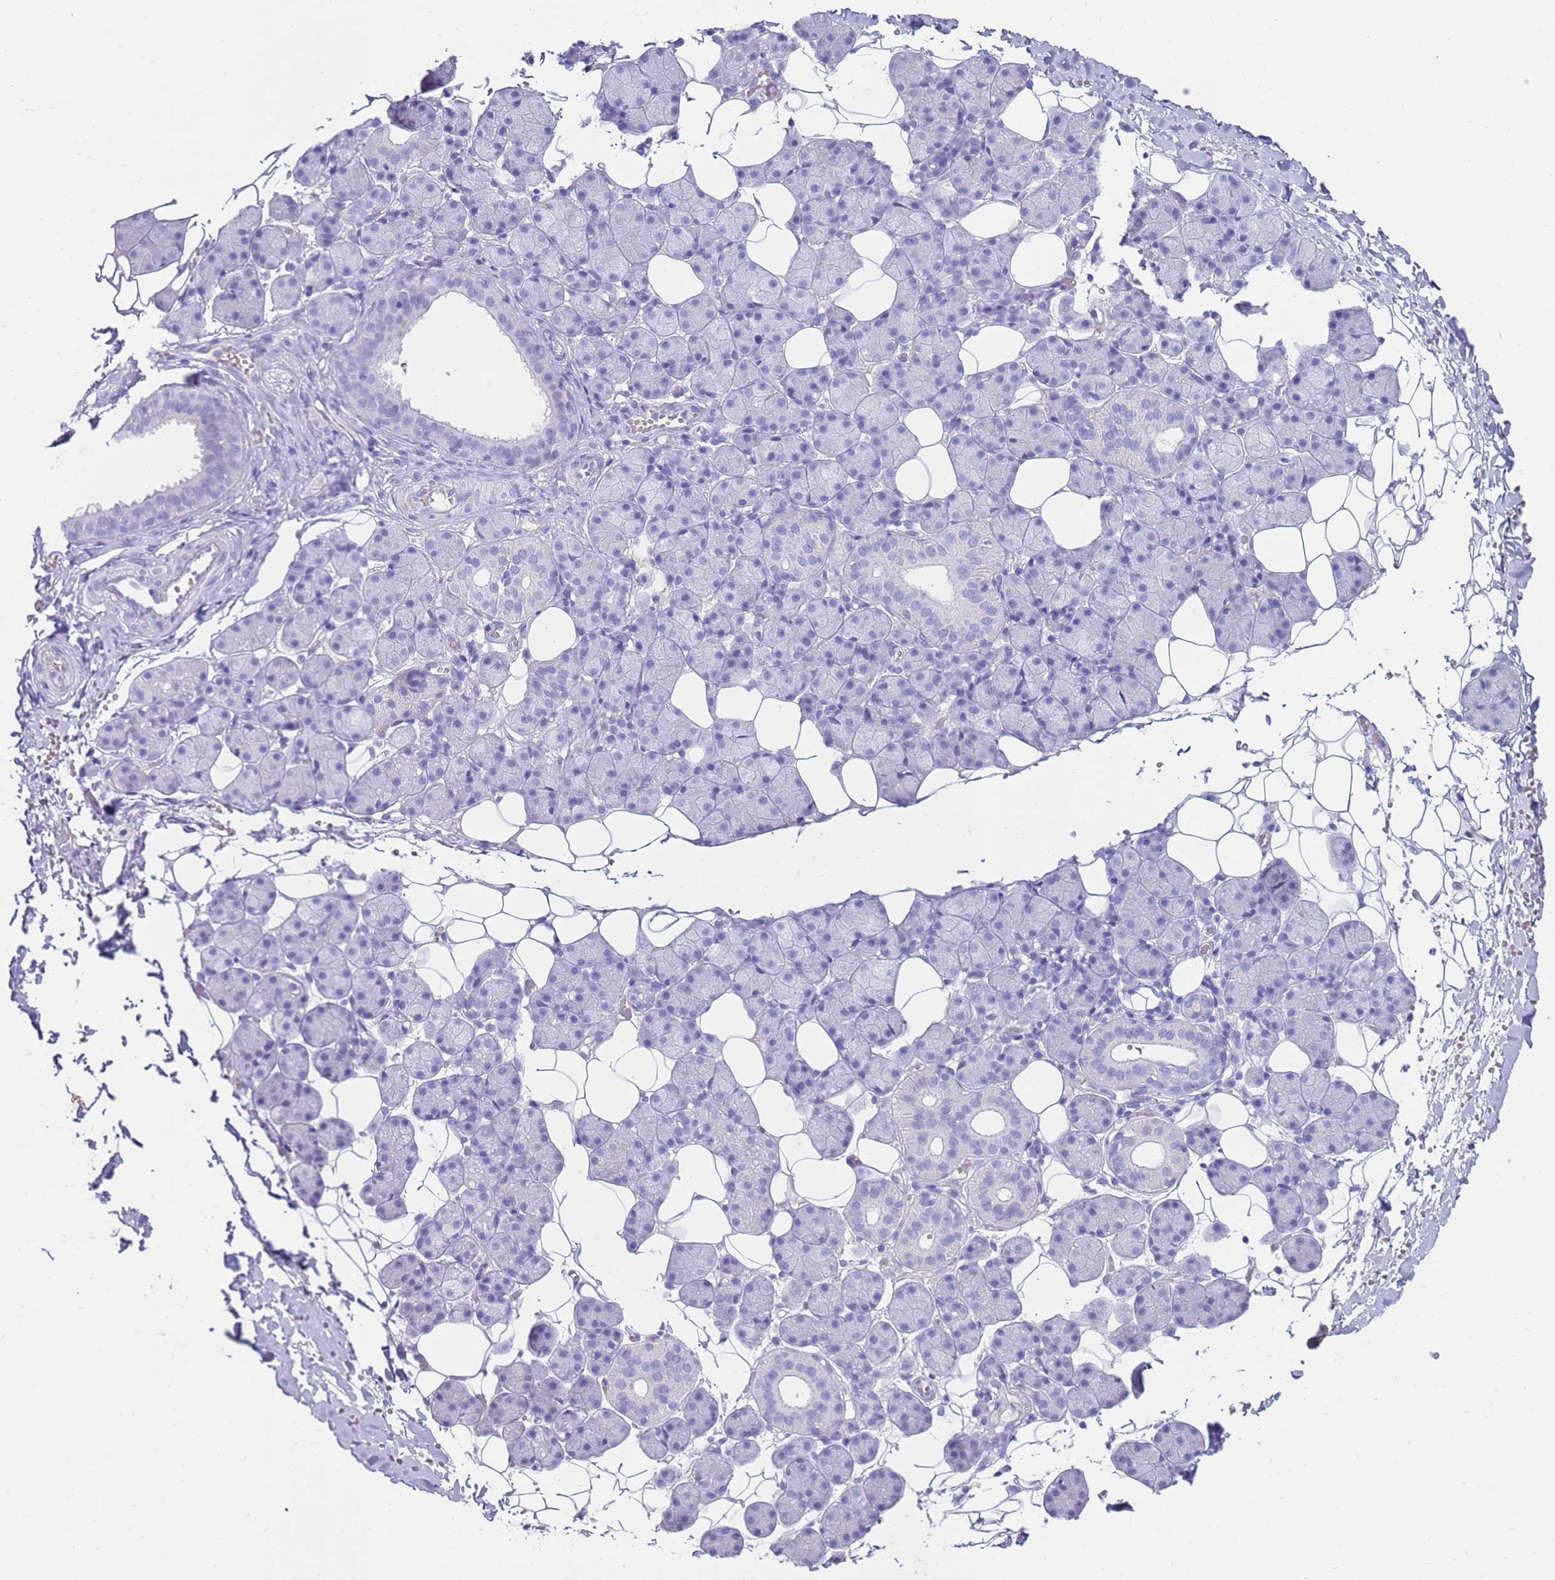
{"staining": {"intensity": "negative", "quantity": "none", "location": "none"}, "tissue": "salivary gland", "cell_type": "Glandular cells", "image_type": "normal", "snomed": [{"axis": "morphology", "description": "Normal tissue, NOS"}, {"axis": "topography", "description": "Salivary gland"}], "caption": "Immunohistochemistry micrograph of unremarkable human salivary gland stained for a protein (brown), which demonstrates no positivity in glandular cells.", "gene": "EVPLL", "patient": {"sex": "female", "age": 33}}